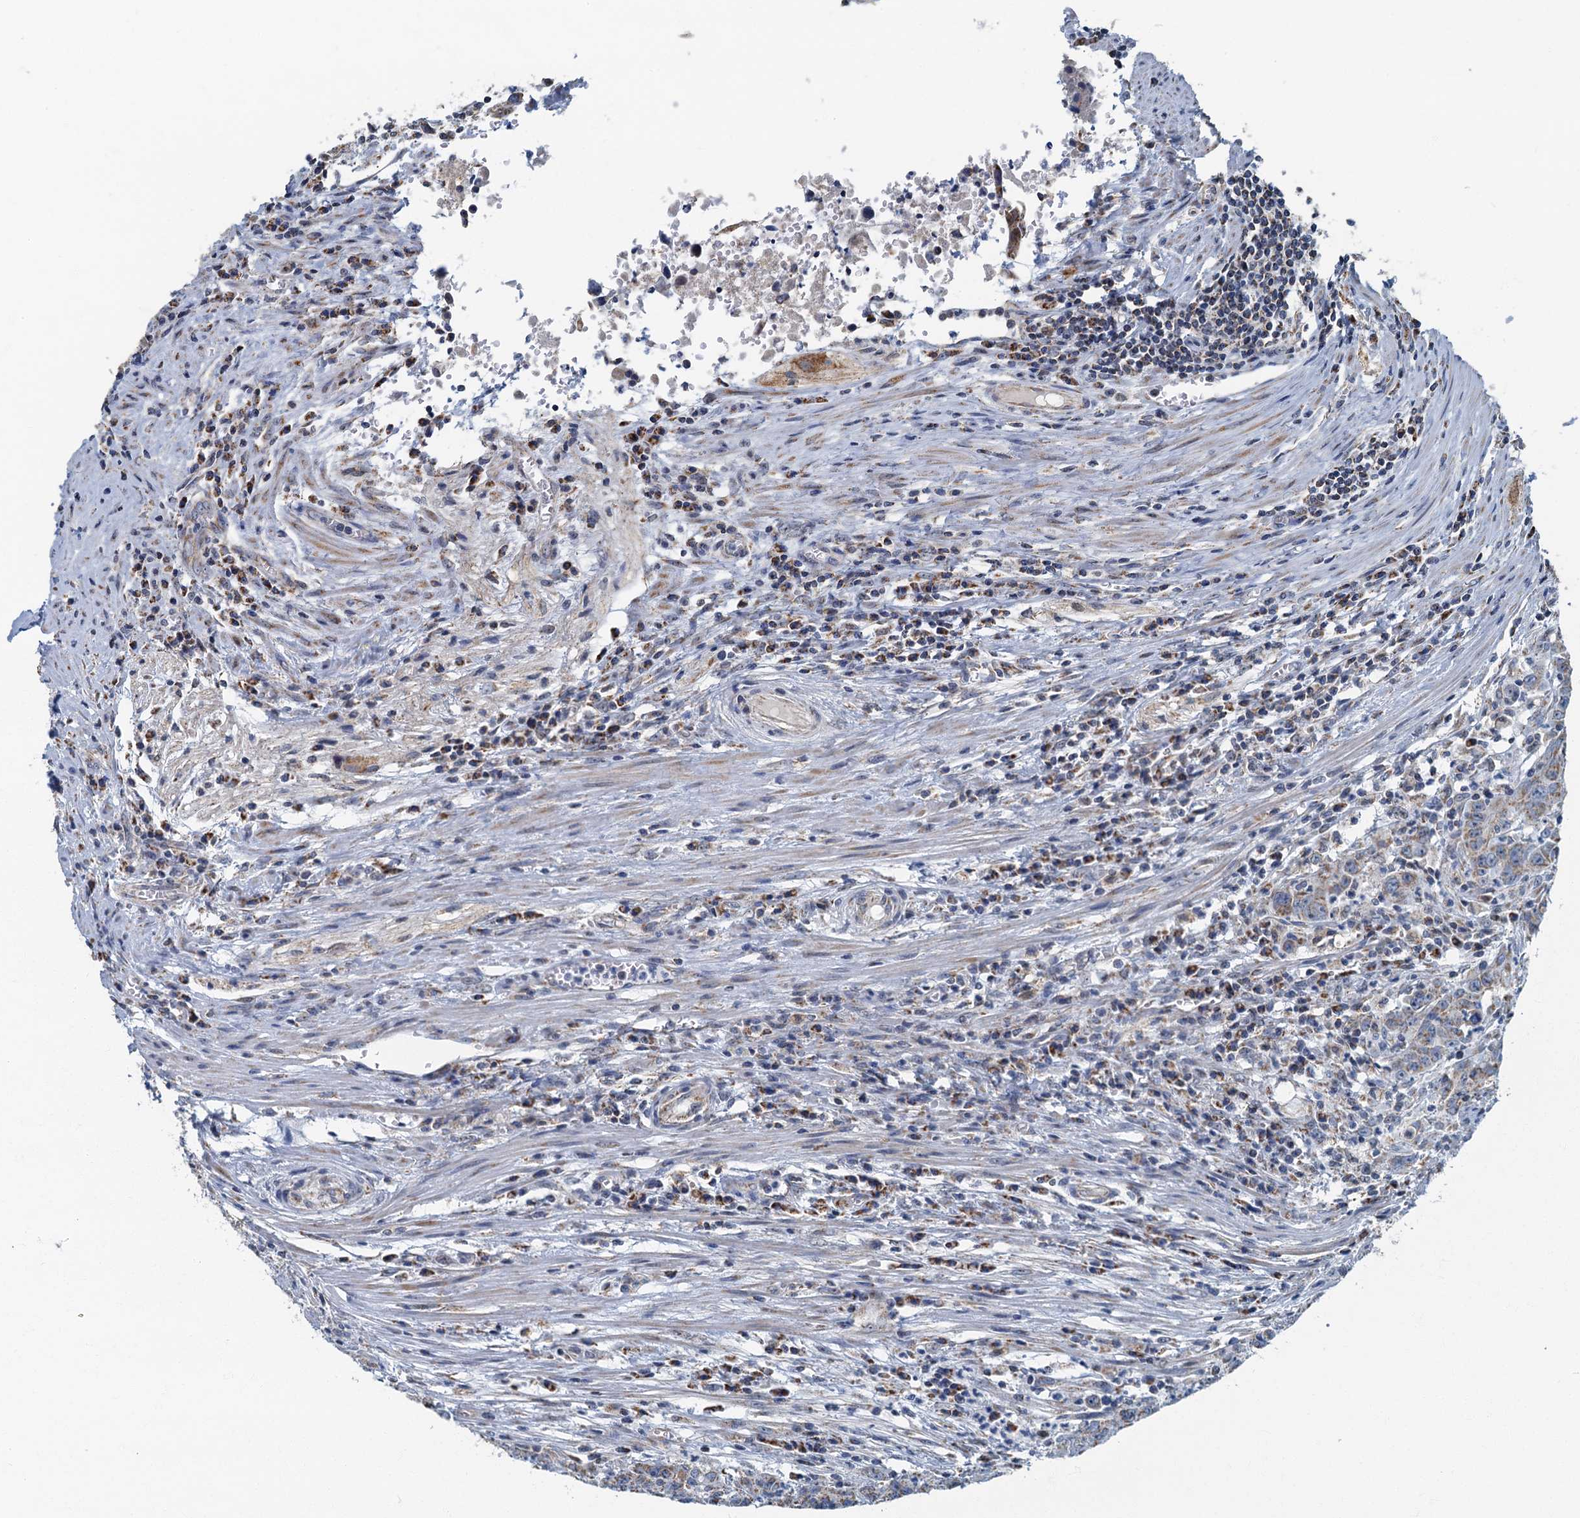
{"staining": {"intensity": "weak", "quantity": "<25%", "location": "cytoplasmic/membranous"}, "tissue": "colorectal cancer", "cell_type": "Tumor cells", "image_type": "cancer", "snomed": [{"axis": "morphology", "description": "Adenocarcinoma, NOS"}, {"axis": "topography", "description": "Colon"}], "caption": "Immunohistochemical staining of human colorectal adenocarcinoma demonstrates no significant expression in tumor cells.", "gene": "RAD9B", "patient": {"sex": "male", "age": 62}}